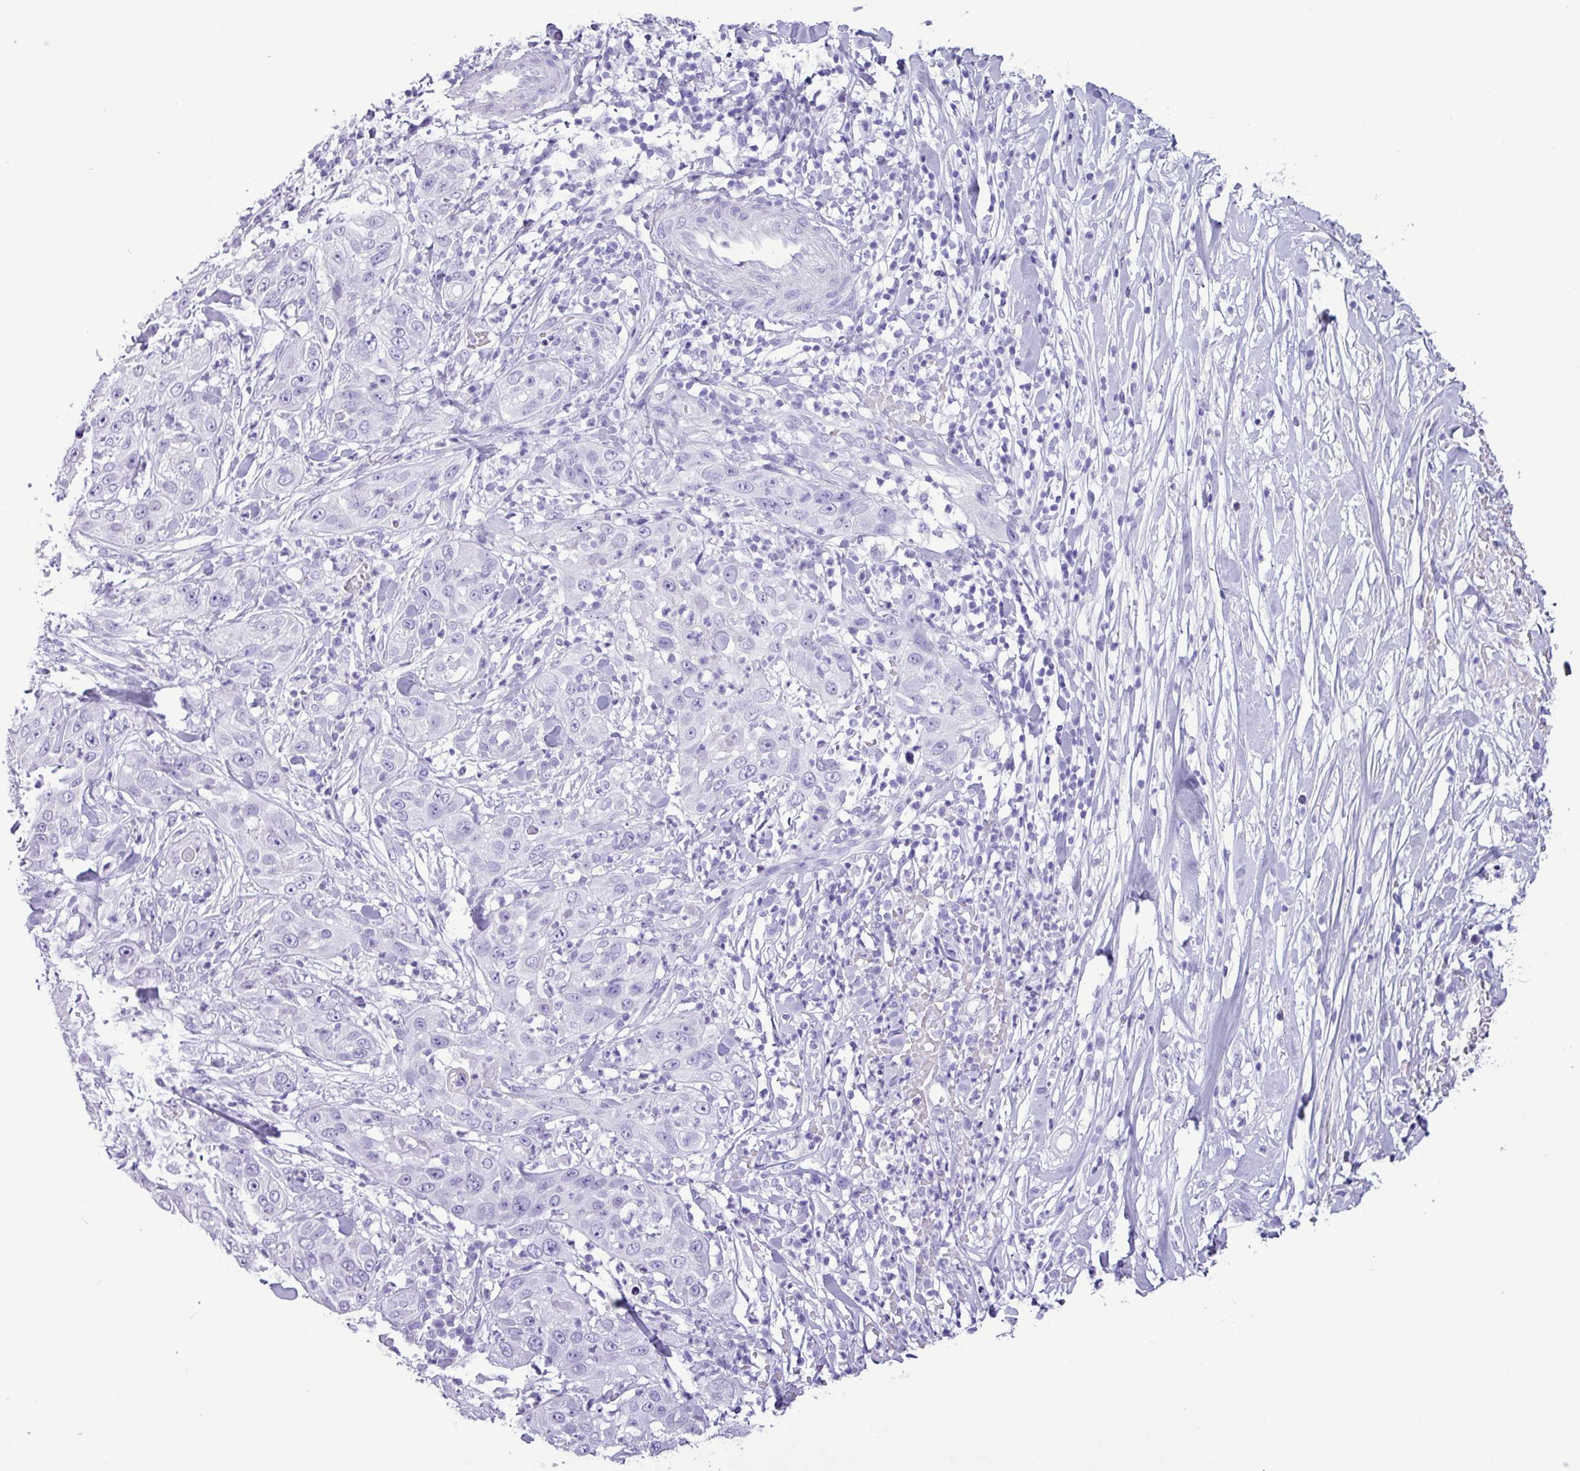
{"staining": {"intensity": "negative", "quantity": "none", "location": "none"}, "tissue": "skin cancer", "cell_type": "Tumor cells", "image_type": "cancer", "snomed": [{"axis": "morphology", "description": "Squamous cell carcinoma, NOS"}, {"axis": "topography", "description": "Skin"}], "caption": "Immunohistochemistry histopathology image of neoplastic tissue: skin cancer (squamous cell carcinoma) stained with DAB (3,3'-diaminobenzidine) exhibits no significant protein positivity in tumor cells. The staining is performed using DAB brown chromogen with nuclei counter-stained in using hematoxylin.", "gene": "CKMT2", "patient": {"sex": "female", "age": 44}}